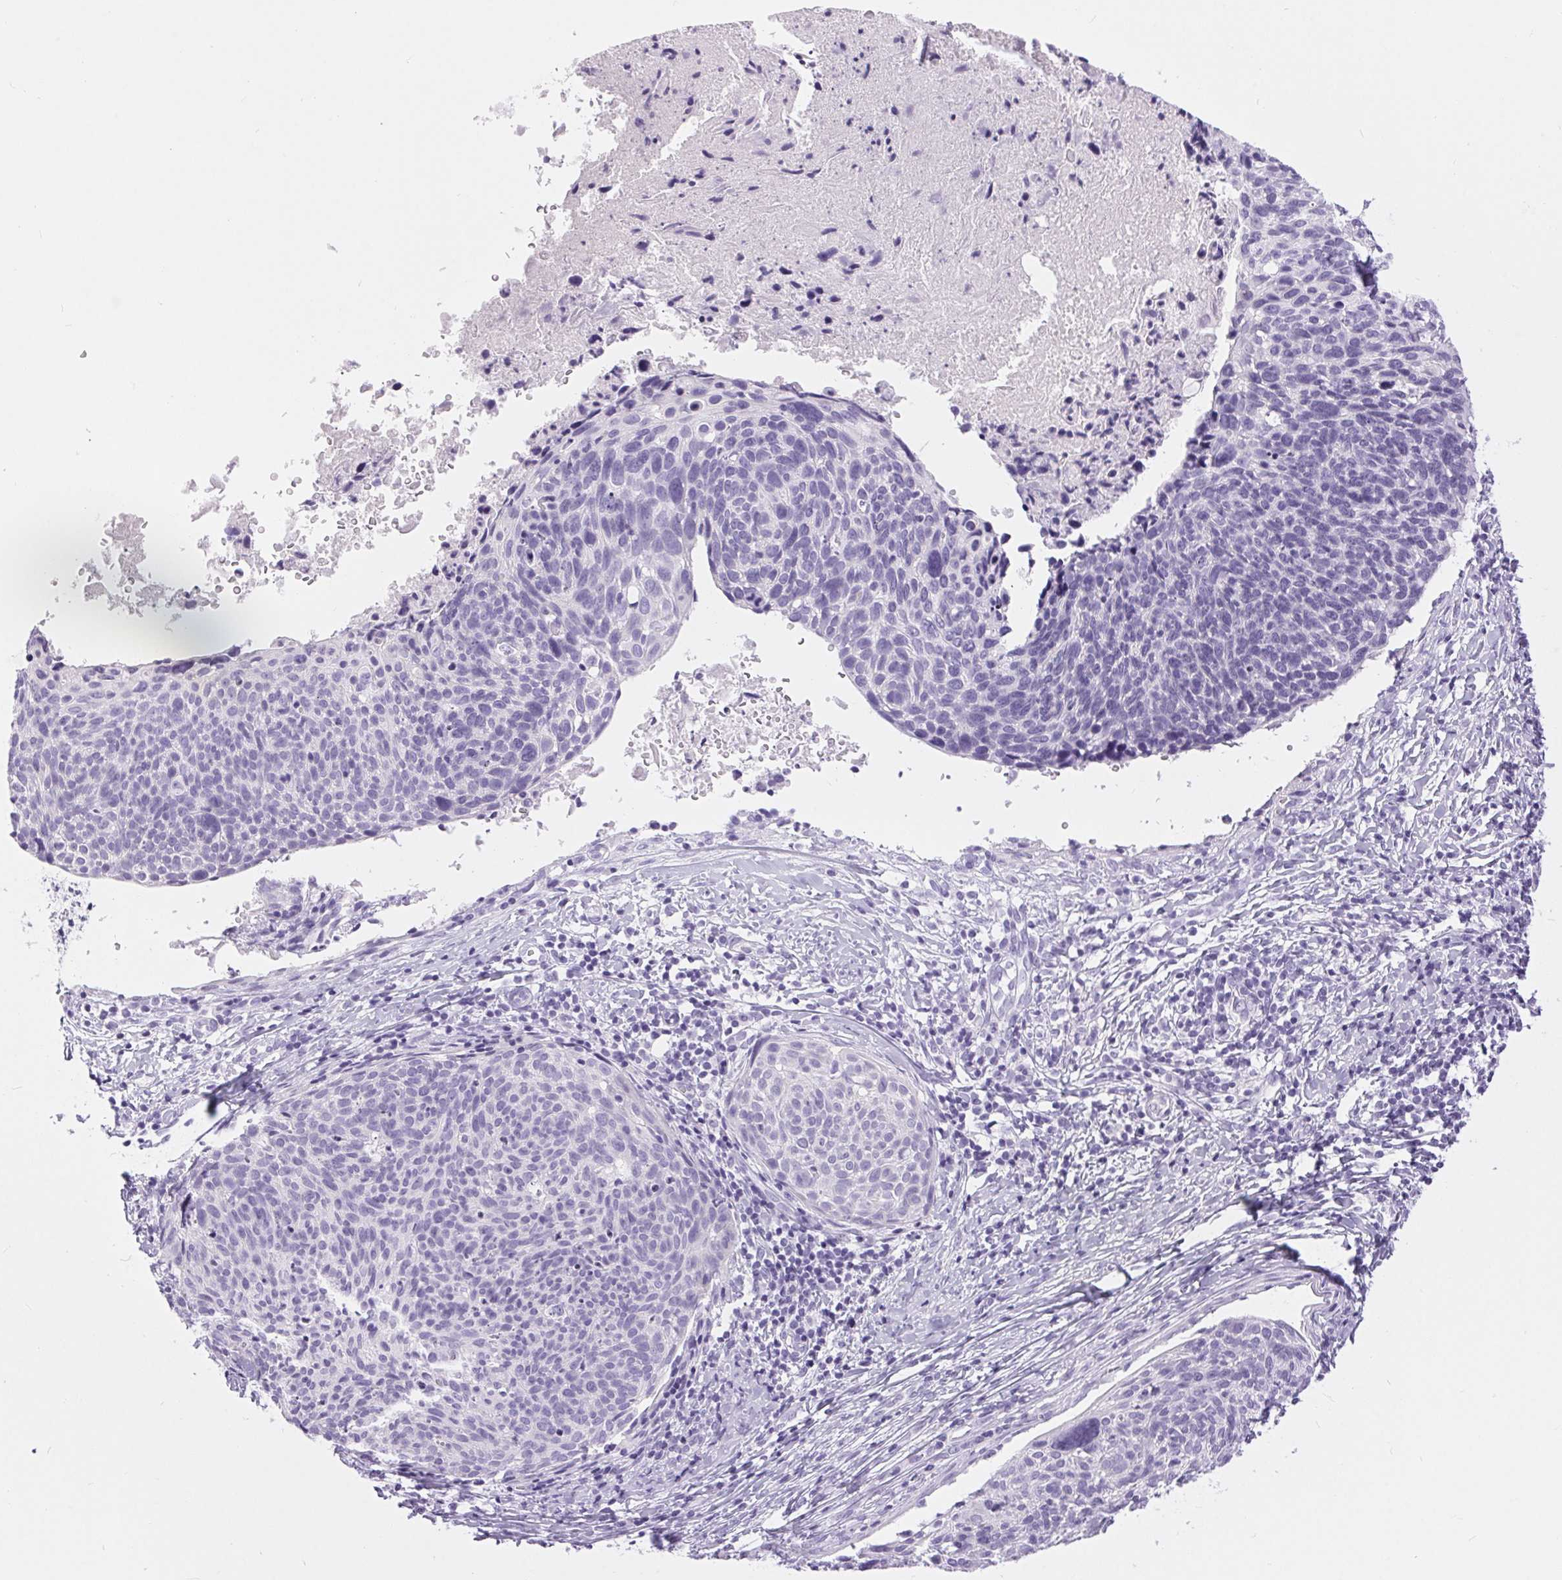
{"staining": {"intensity": "negative", "quantity": "none", "location": "none"}, "tissue": "cervical cancer", "cell_type": "Tumor cells", "image_type": "cancer", "snomed": [{"axis": "morphology", "description": "Squamous cell carcinoma, NOS"}, {"axis": "topography", "description": "Cervix"}], "caption": "A histopathology image of human cervical cancer (squamous cell carcinoma) is negative for staining in tumor cells.", "gene": "XDH", "patient": {"sex": "female", "age": 49}}